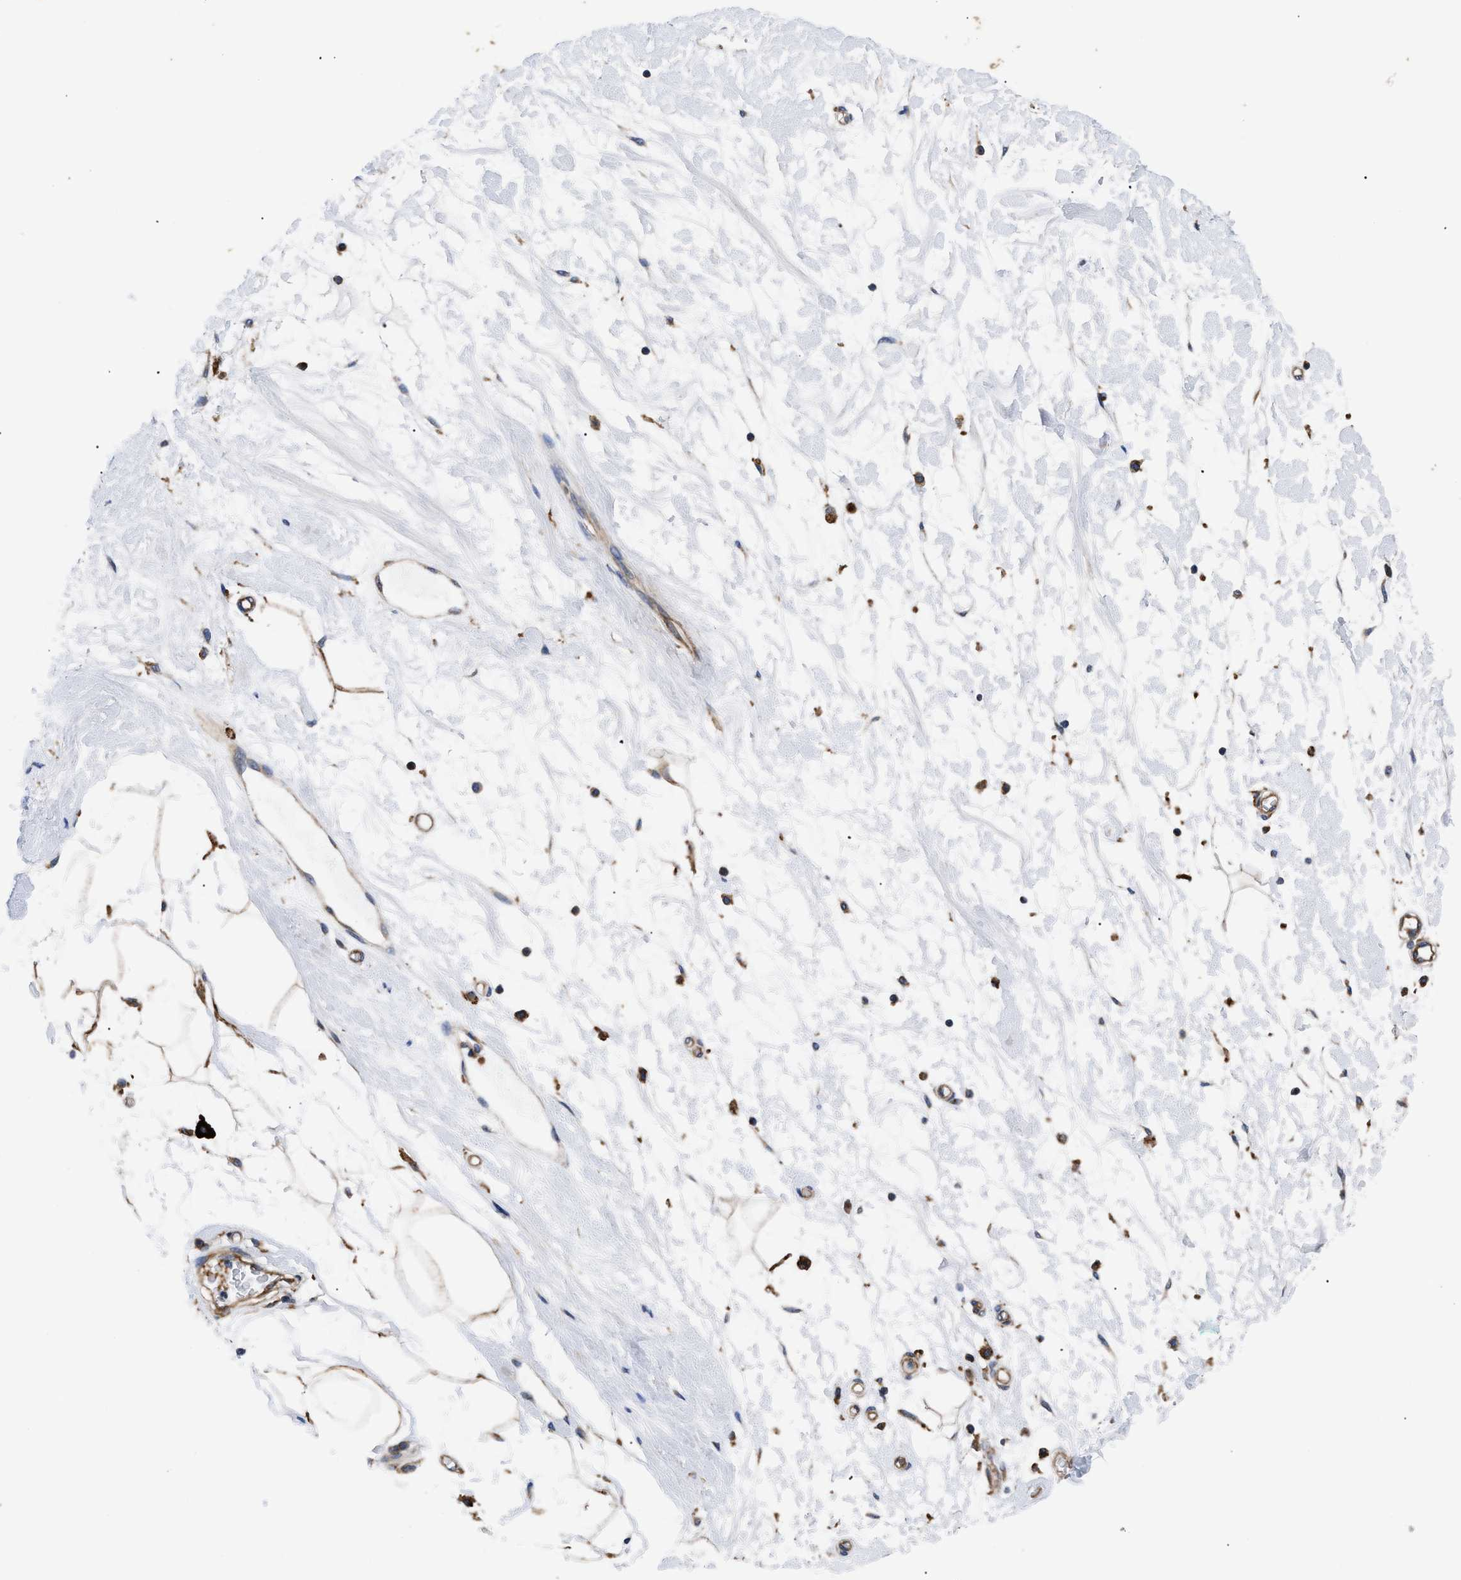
{"staining": {"intensity": "moderate", "quantity": ">75%", "location": "cytoplasmic/membranous"}, "tissue": "breast", "cell_type": "Adipocytes", "image_type": "normal", "snomed": [{"axis": "morphology", "description": "Normal tissue, NOS"}, {"axis": "morphology", "description": "Lobular carcinoma"}, {"axis": "topography", "description": "Breast"}], "caption": "Protein positivity by IHC shows moderate cytoplasmic/membranous positivity in approximately >75% of adipocytes in unremarkable breast.", "gene": "SPAST", "patient": {"sex": "female", "age": 59}}